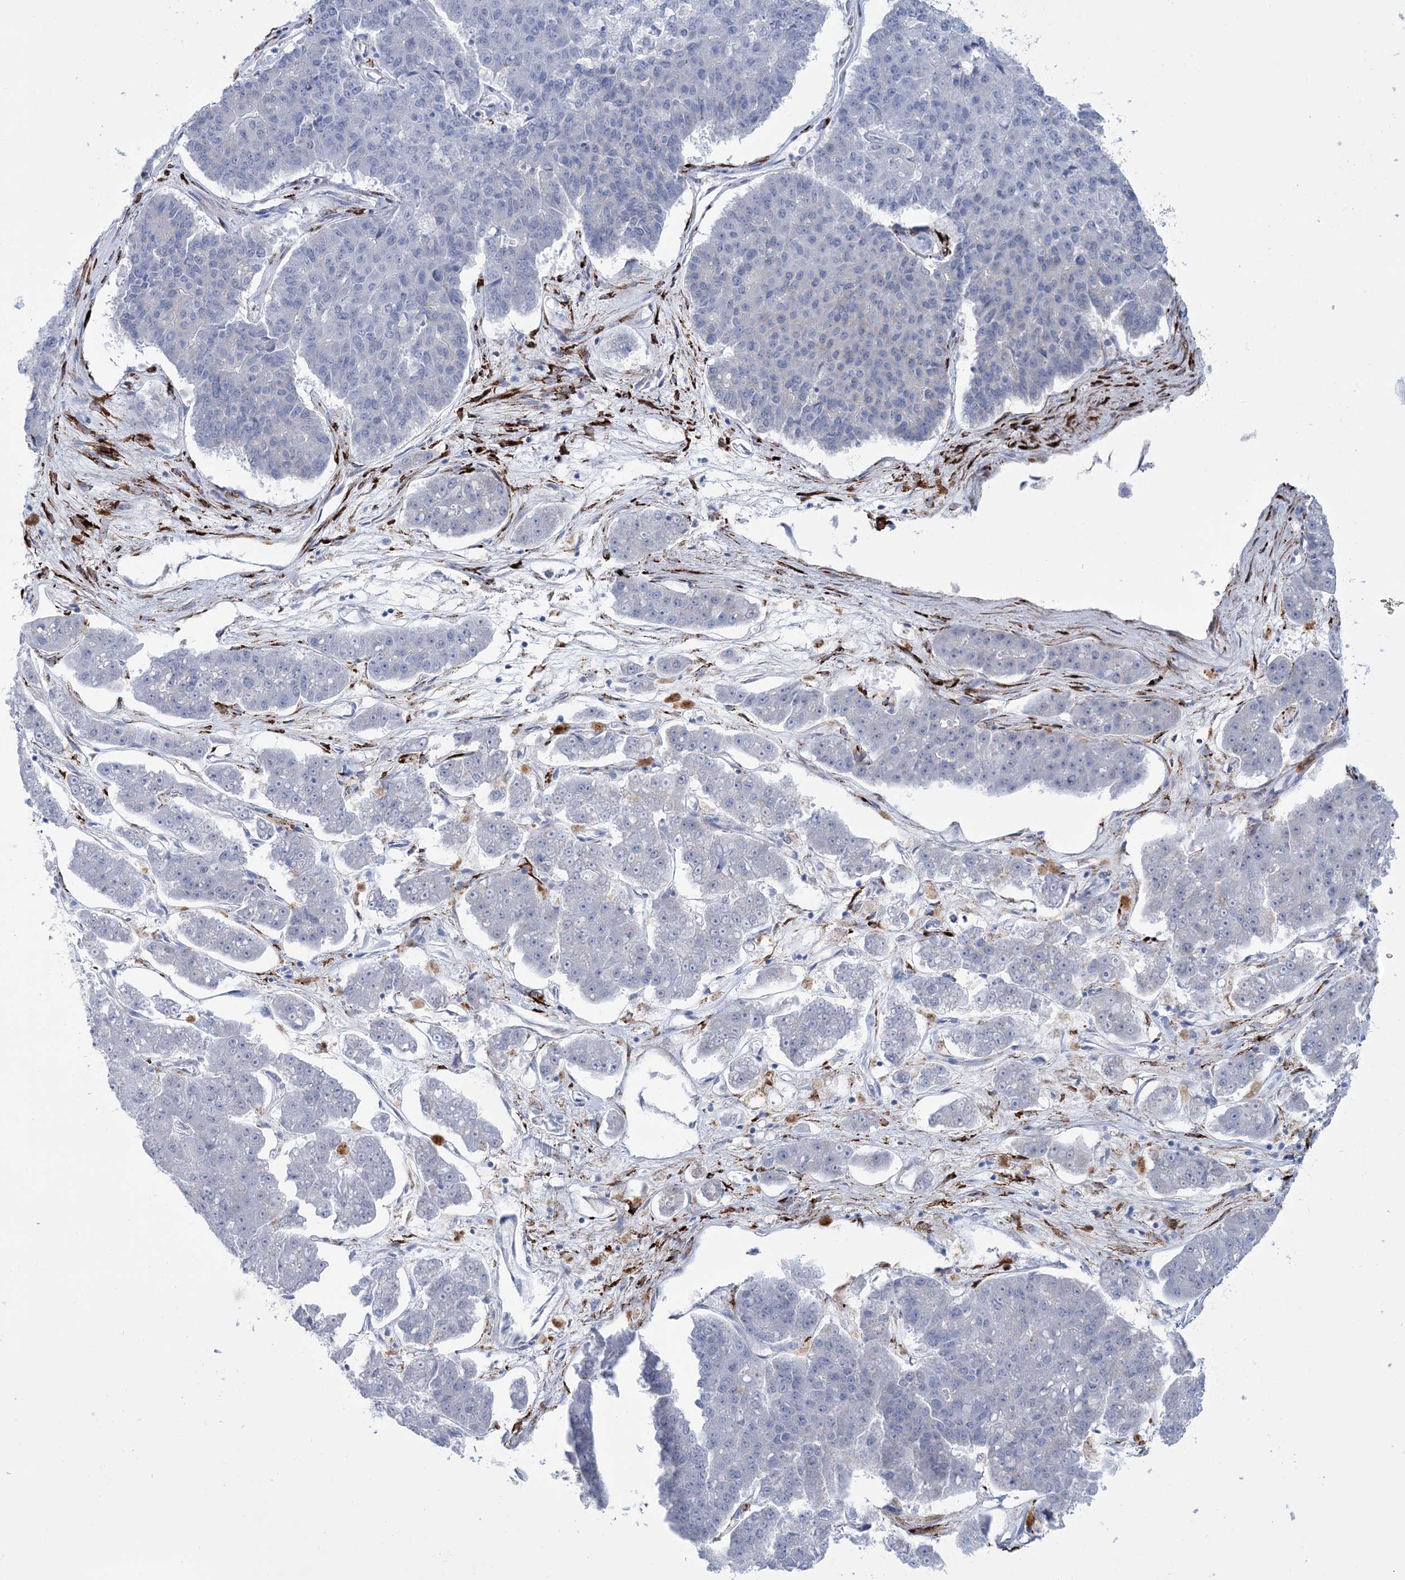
{"staining": {"intensity": "negative", "quantity": "none", "location": "none"}, "tissue": "pancreatic cancer", "cell_type": "Tumor cells", "image_type": "cancer", "snomed": [{"axis": "morphology", "description": "Adenocarcinoma, NOS"}, {"axis": "topography", "description": "Pancreas"}], "caption": "A high-resolution photomicrograph shows IHC staining of pancreatic cancer (adenocarcinoma), which shows no significant expression in tumor cells.", "gene": "RAB11FIP5", "patient": {"sex": "male", "age": 50}}